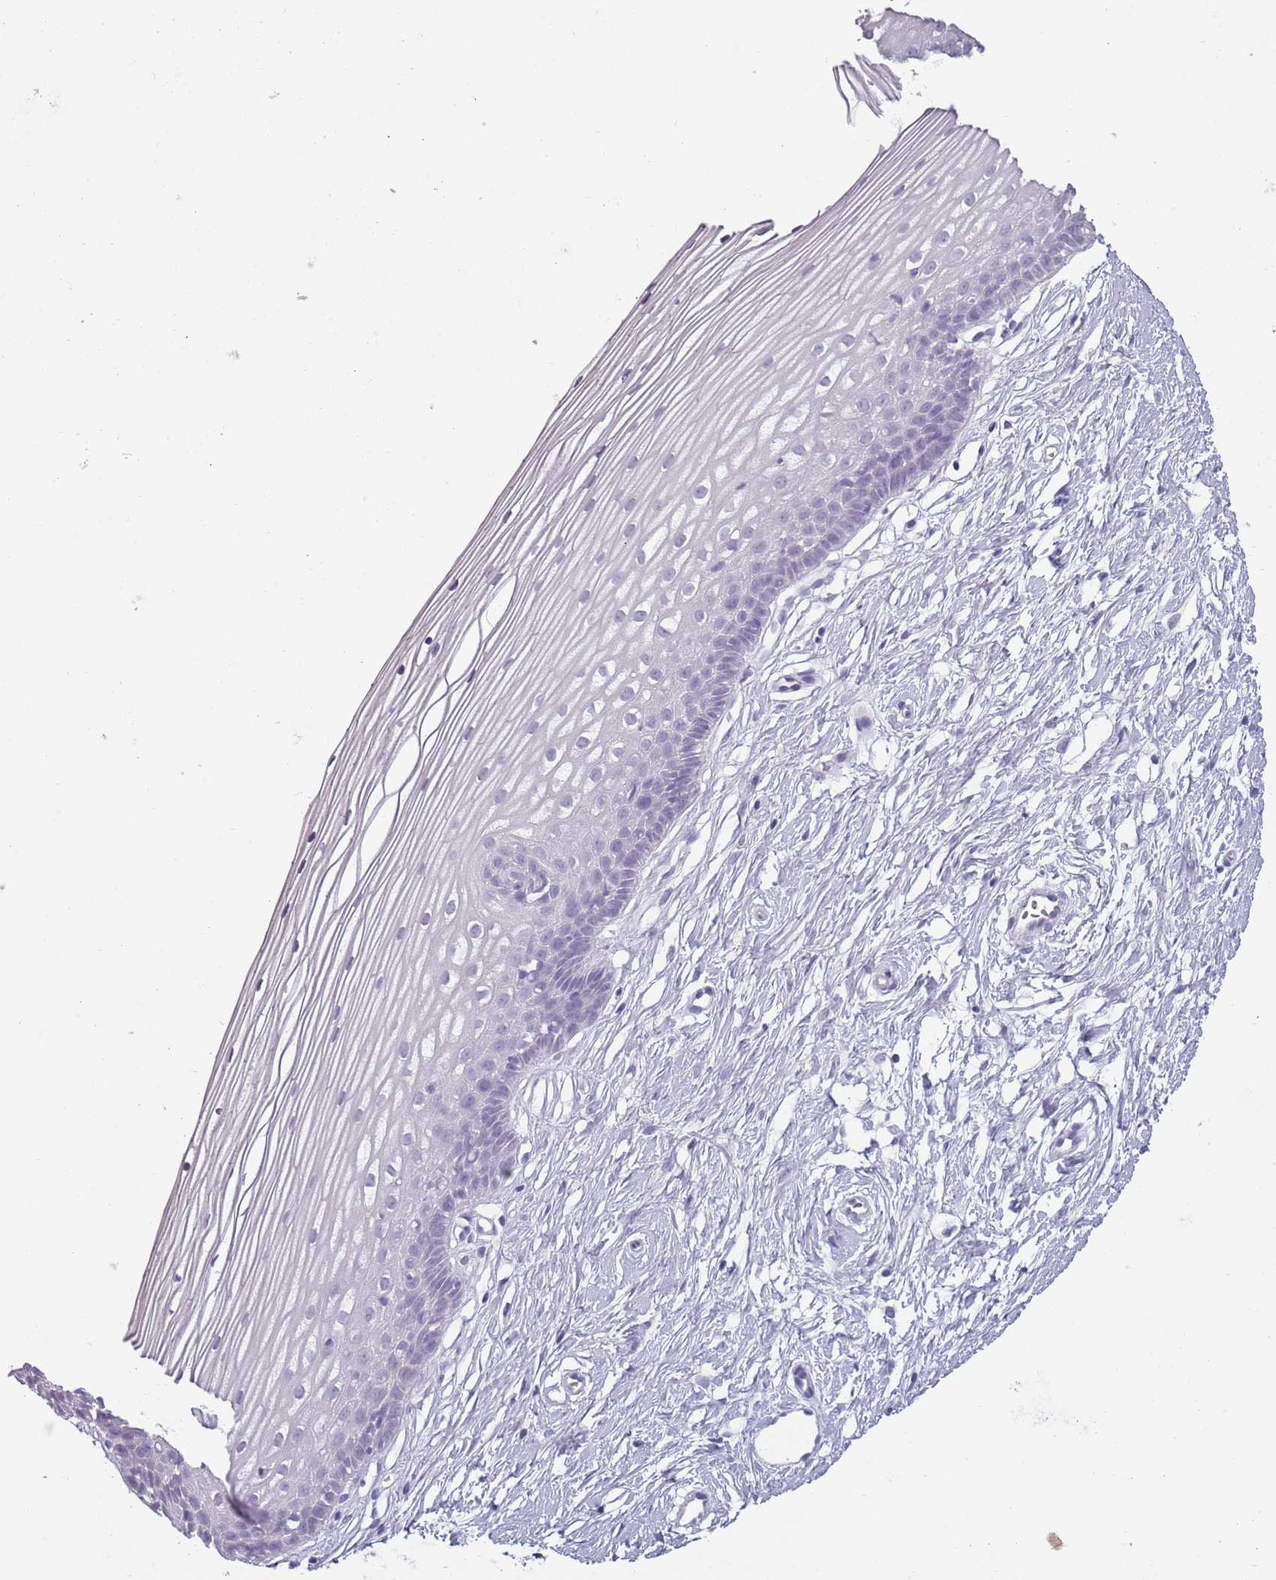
{"staining": {"intensity": "negative", "quantity": "none", "location": "none"}, "tissue": "cervix", "cell_type": "Glandular cells", "image_type": "normal", "snomed": [{"axis": "morphology", "description": "Normal tissue, NOS"}, {"axis": "topography", "description": "Cervix"}], "caption": "Immunohistochemical staining of unremarkable human cervix reveals no significant staining in glandular cells. (Brightfield microscopy of DAB immunohistochemistry at high magnification).", "gene": "PIEZO1", "patient": {"sex": "female", "age": 40}}